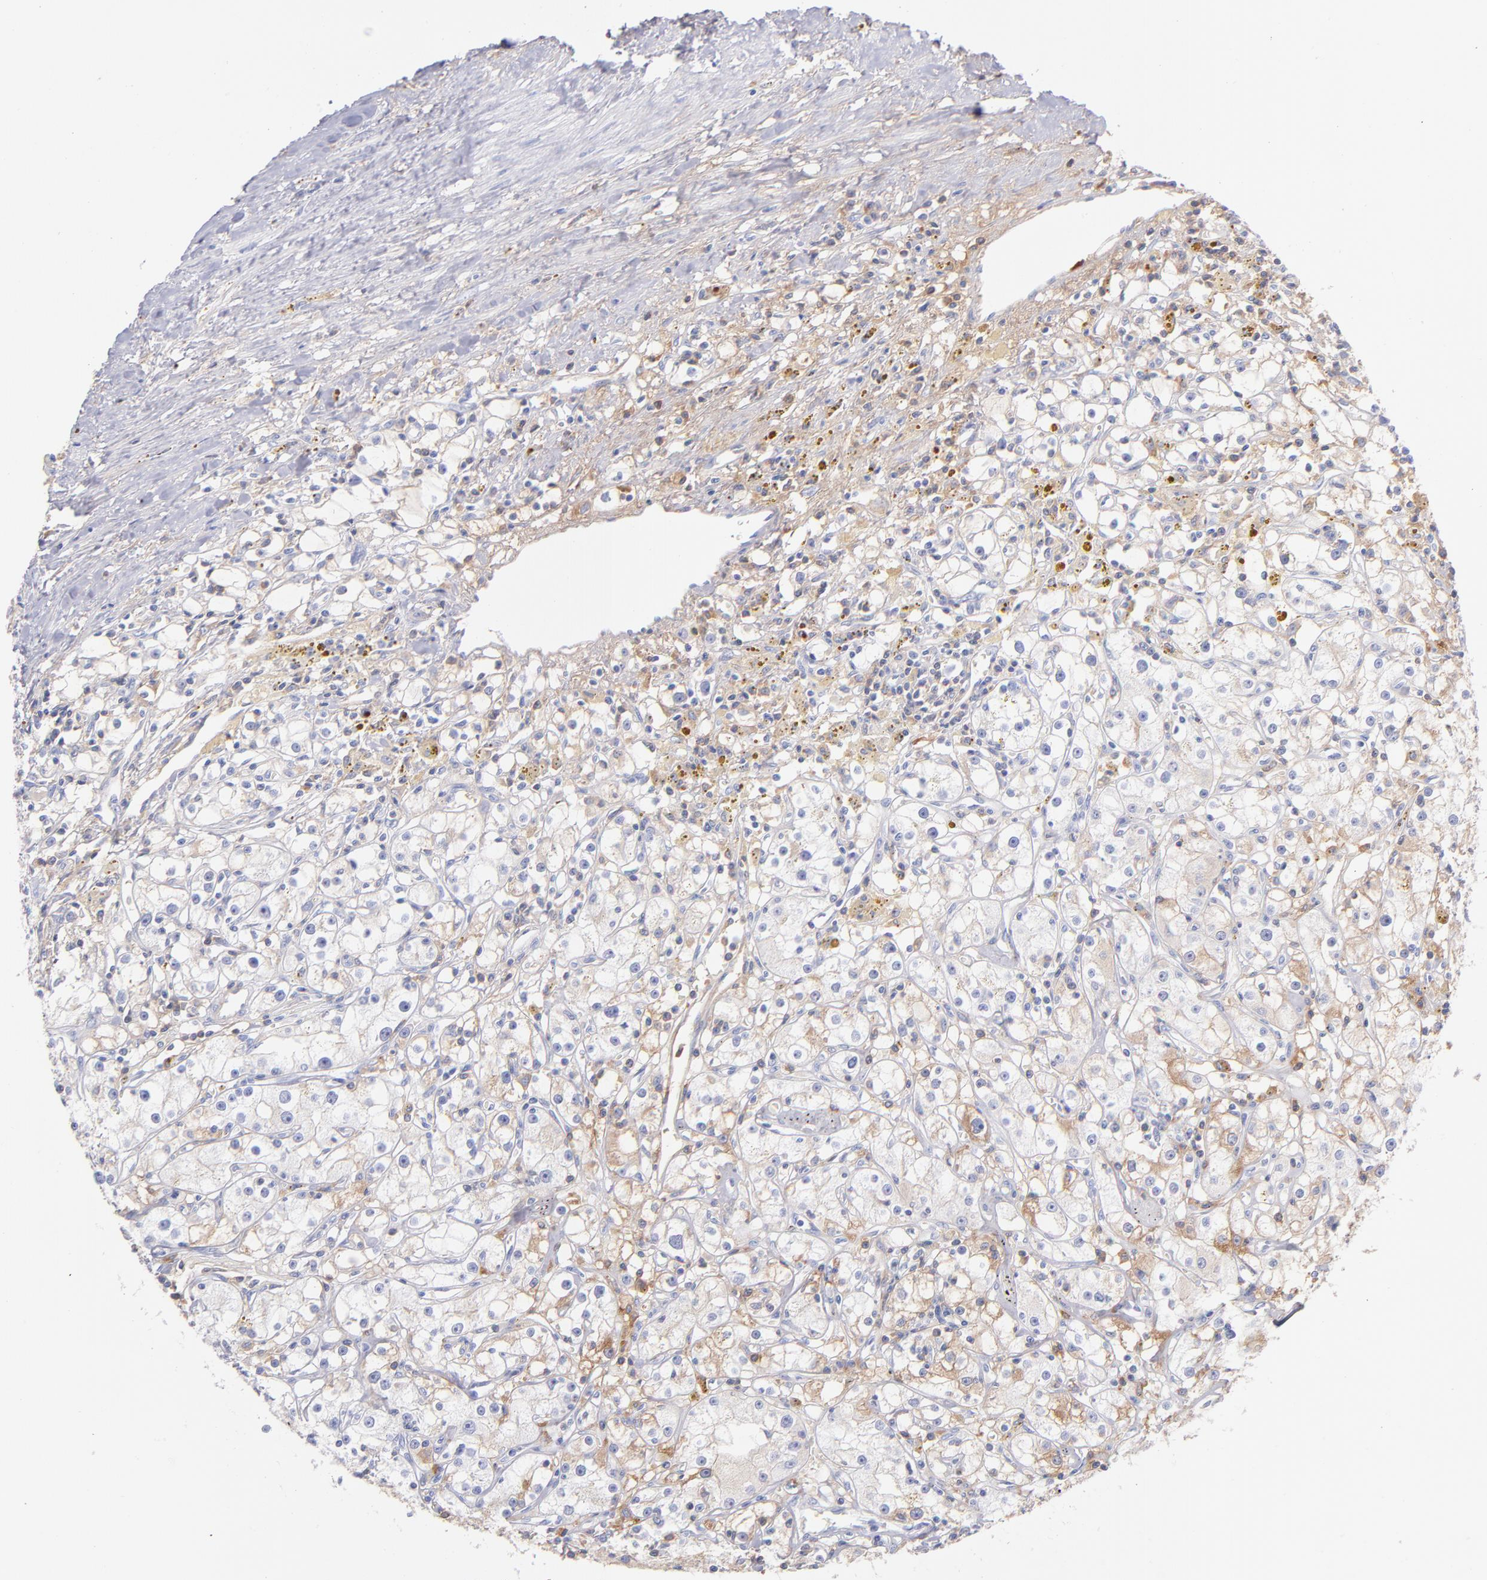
{"staining": {"intensity": "weak", "quantity": ">75%", "location": "cytoplasmic/membranous"}, "tissue": "renal cancer", "cell_type": "Tumor cells", "image_type": "cancer", "snomed": [{"axis": "morphology", "description": "Adenocarcinoma, NOS"}, {"axis": "topography", "description": "Kidney"}], "caption": "This micrograph demonstrates renal adenocarcinoma stained with immunohistochemistry (IHC) to label a protein in brown. The cytoplasmic/membranous of tumor cells show weak positivity for the protein. Nuclei are counter-stained blue.", "gene": "HP", "patient": {"sex": "male", "age": 56}}